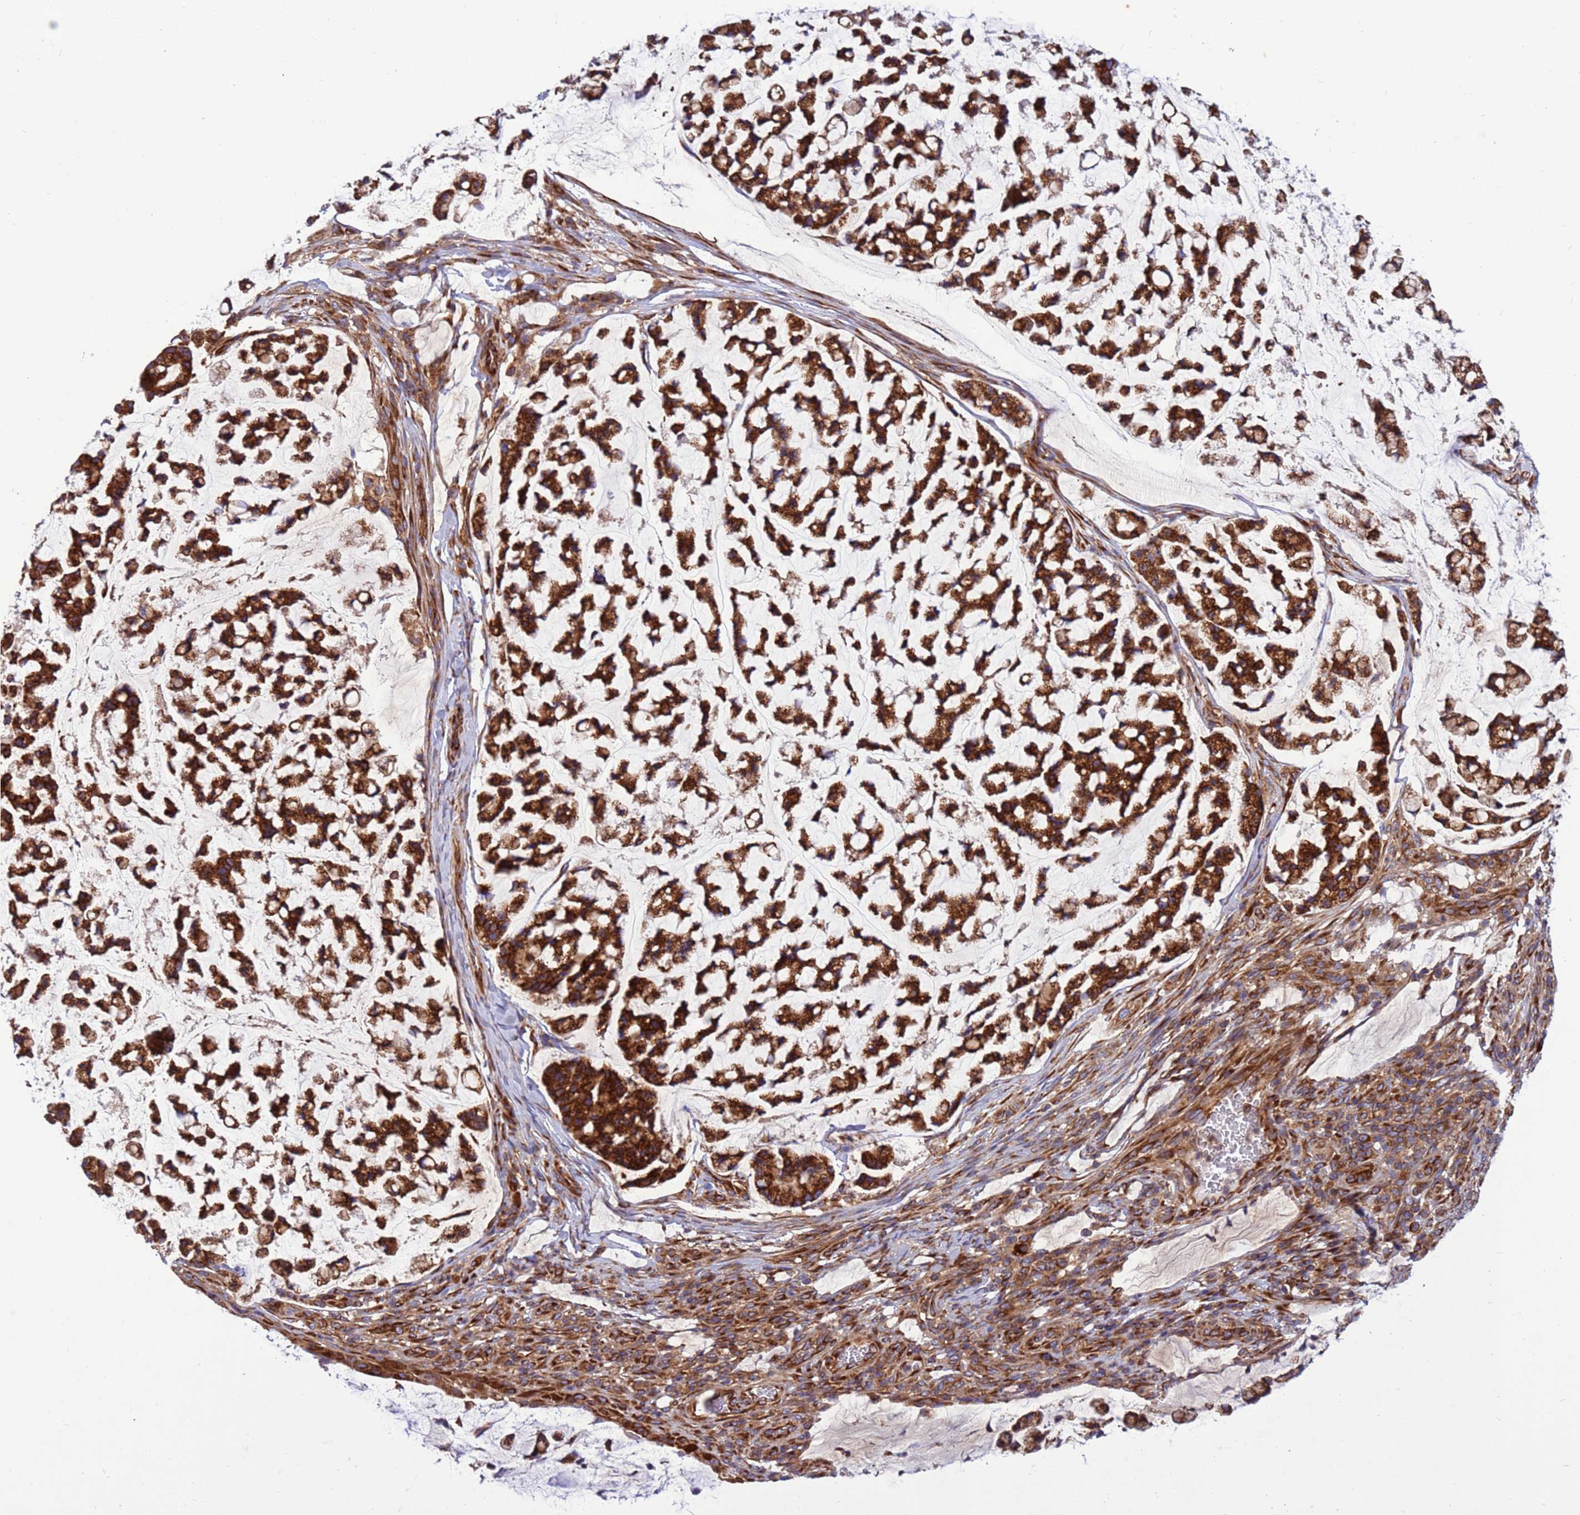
{"staining": {"intensity": "strong", "quantity": ">75%", "location": "cytoplasmic/membranous"}, "tissue": "stomach cancer", "cell_type": "Tumor cells", "image_type": "cancer", "snomed": [{"axis": "morphology", "description": "Adenocarcinoma, NOS"}, {"axis": "topography", "description": "Stomach, lower"}], "caption": "The immunohistochemical stain highlights strong cytoplasmic/membranous expression in tumor cells of adenocarcinoma (stomach) tissue.", "gene": "ZC3HAV1", "patient": {"sex": "male", "age": 67}}